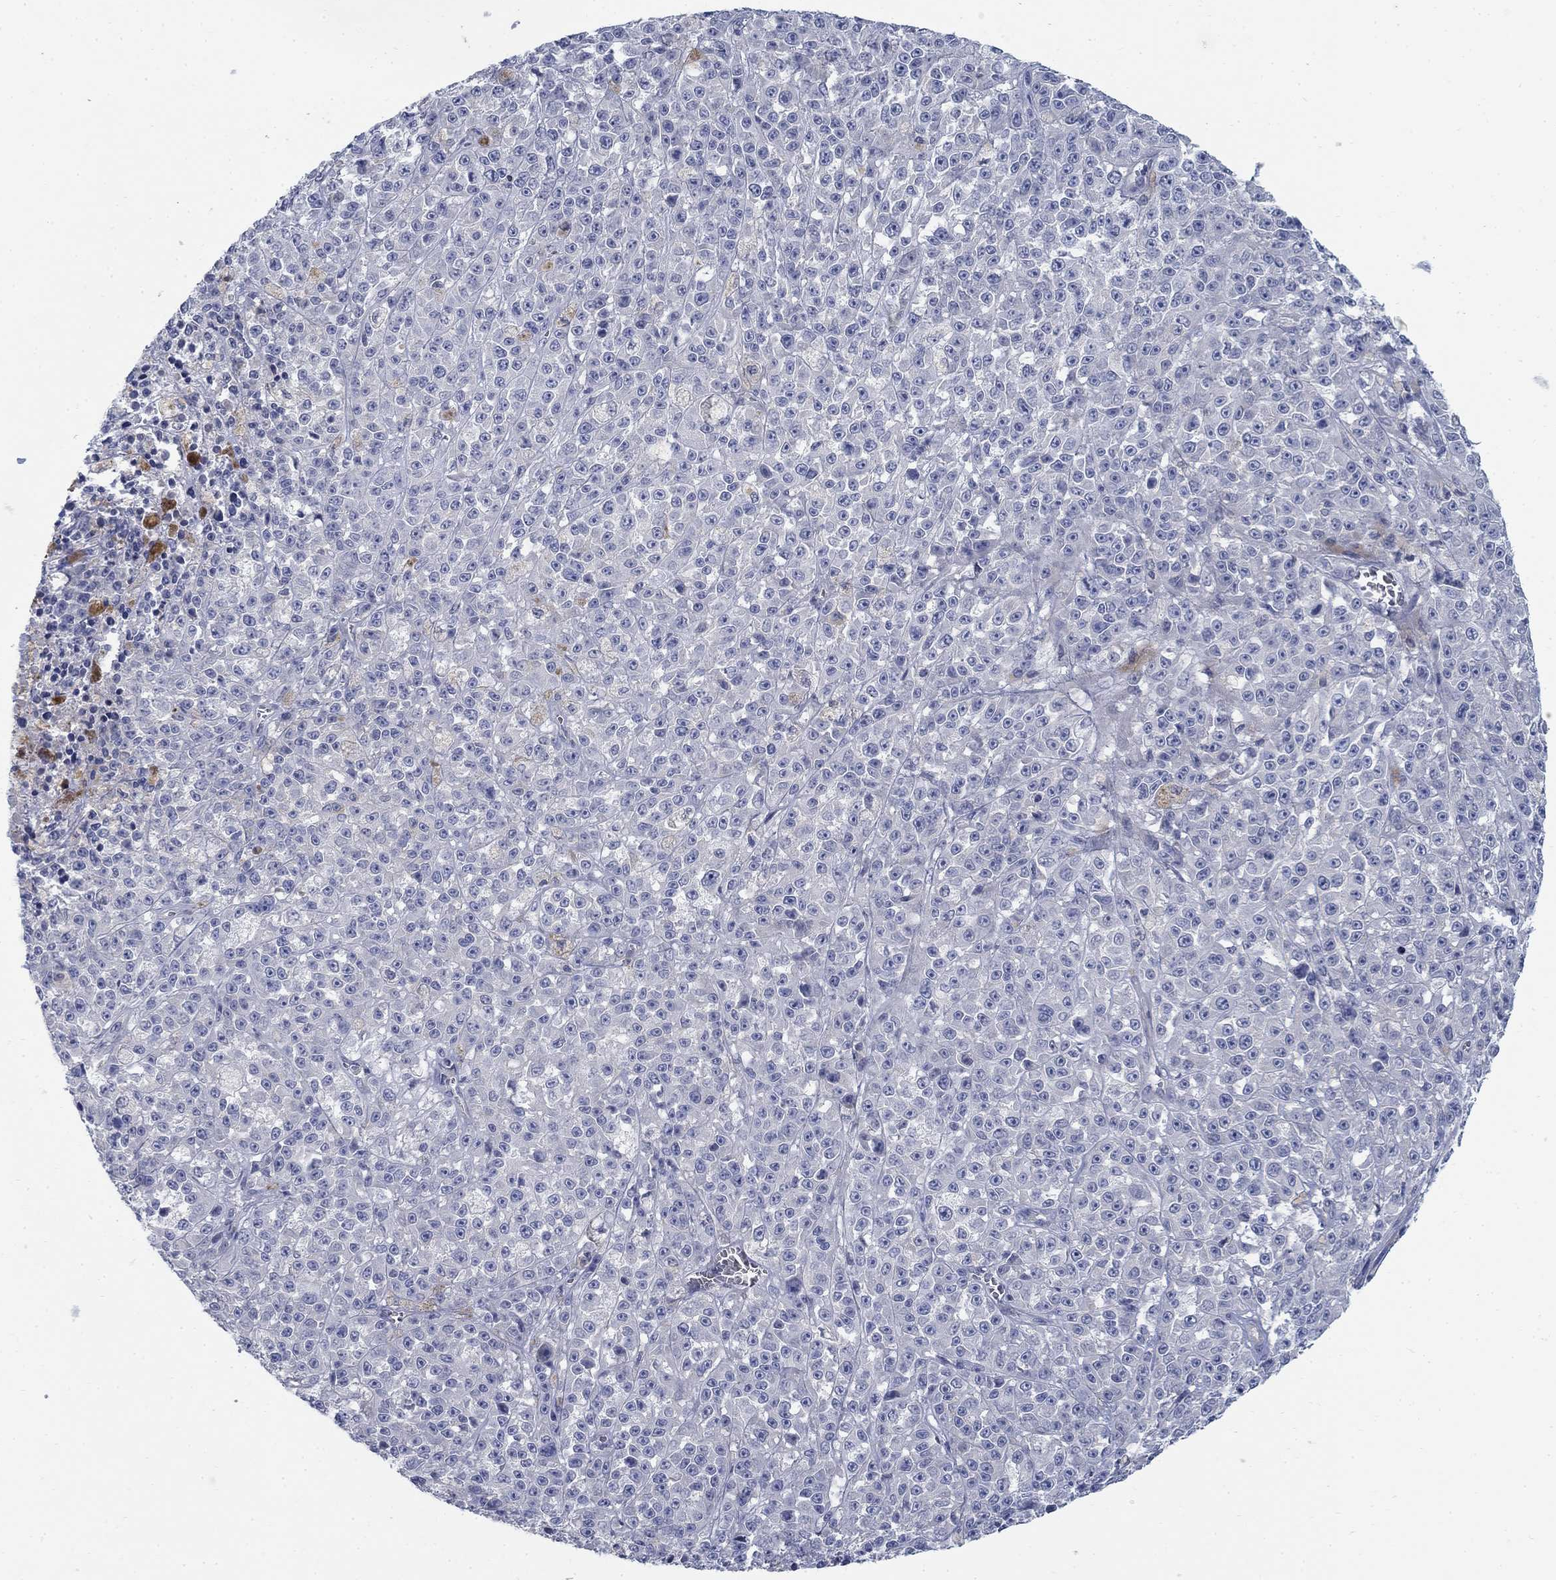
{"staining": {"intensity": "negative", "quantity": "none", "location": "none"}, "tissue": "melanoma", "cell_type": "Tumor cells", "image_type": "cancer", "snomed": [{"axis": "morphology", "description": "Malignant melanoma, NOS"}, {"axis": "topography", "description": "Skin"}], "caption": "This is an immunohistochemistry (IHC) image of human malignant melanoma. There is no staining in tumor cells.", "gene": "DNER", "patient": {"sex": "female", "age": 58}}